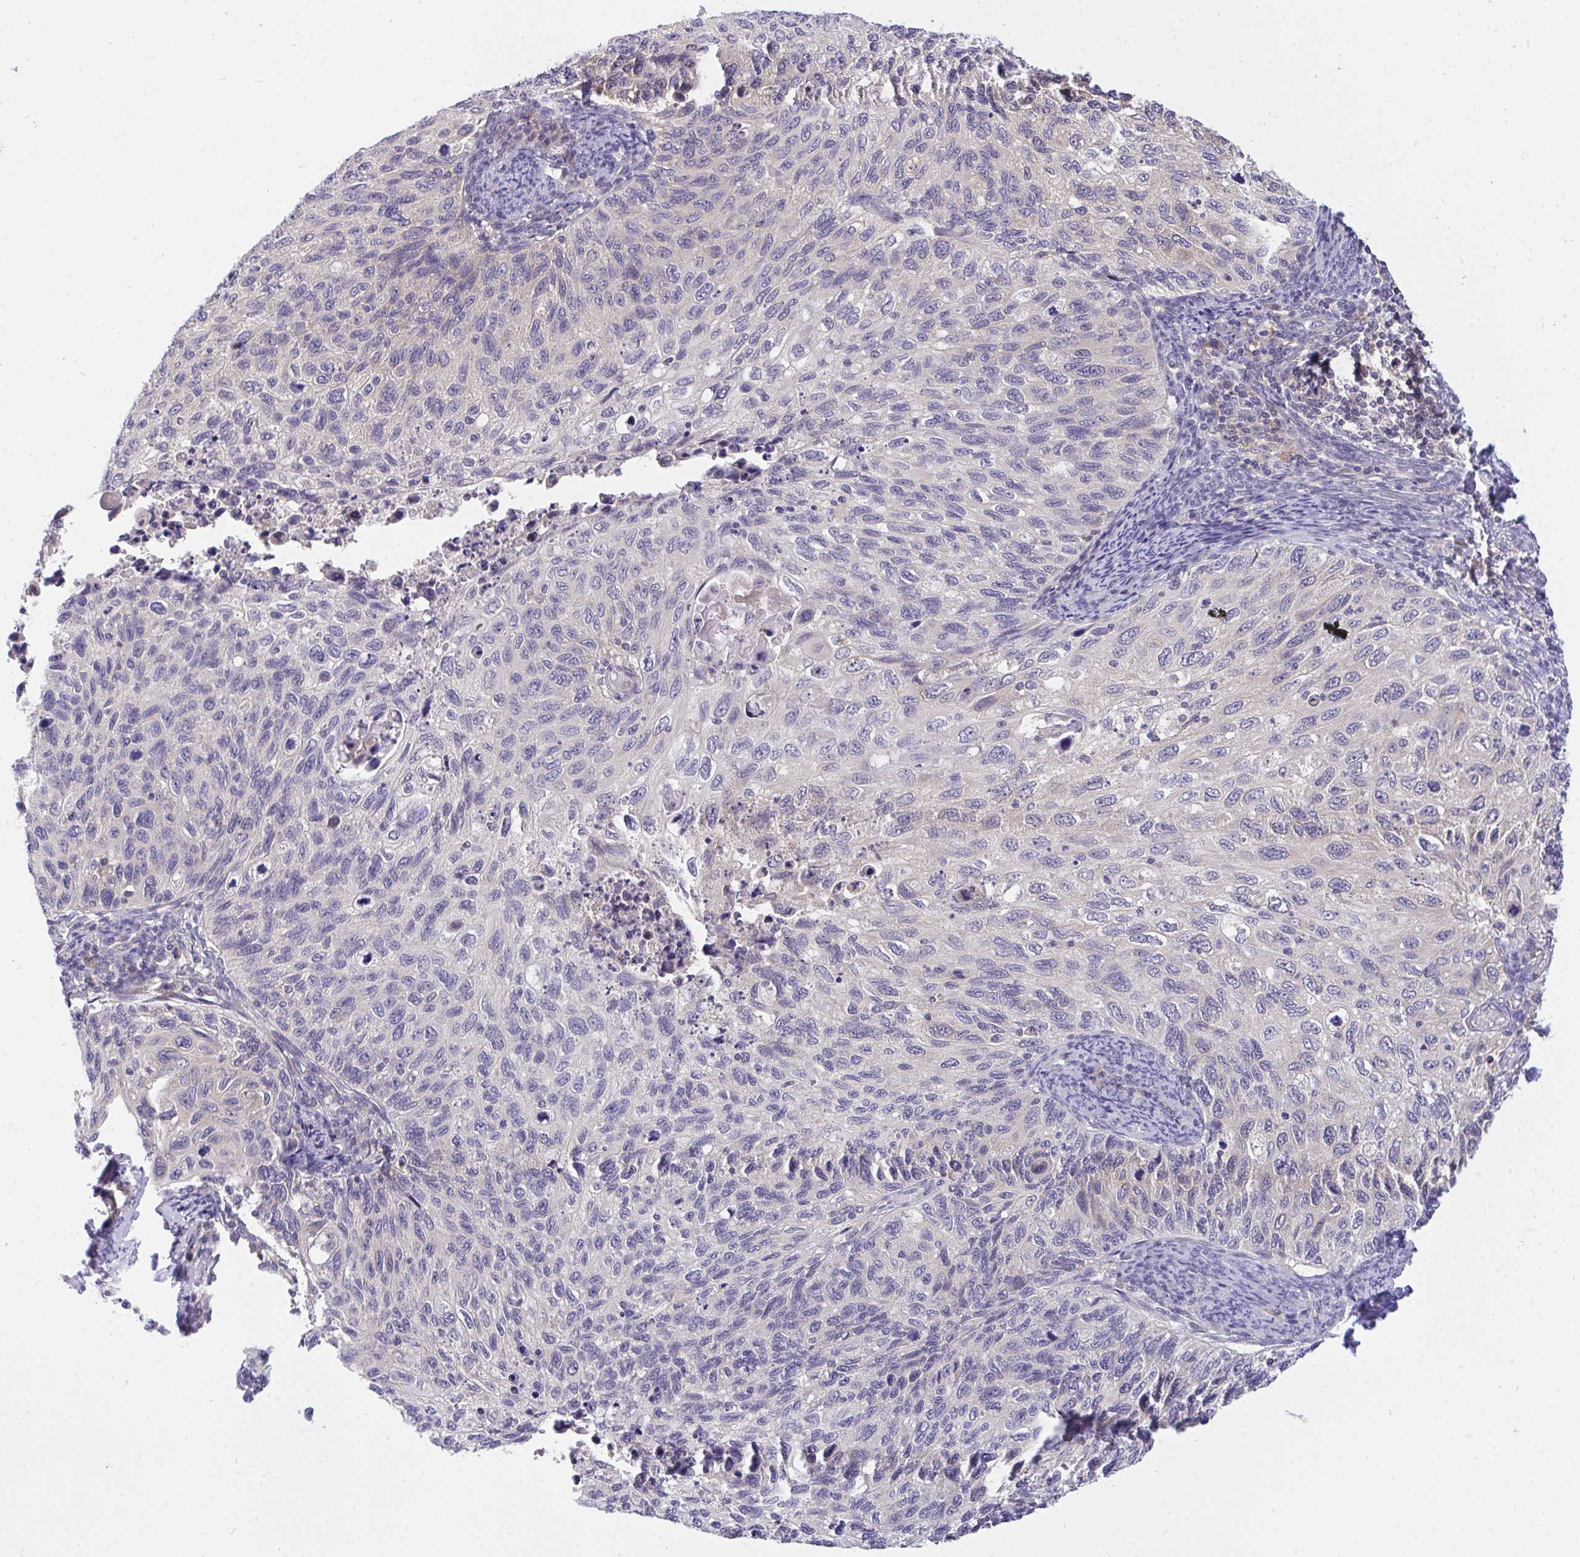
{"staining": {"intensity": "negative", "quantity": "none", "location": "none"}, "tissue": "cervical cancer", "cell_type": "Tumor cells", "image_type": "cancer", "snomed": [{"axis": "morphology", "description": "Squamous cell carcinoma, NOS"}, {"axis": "topography", "description": "Cervix"}], "caption": "A high-resolution micrograph shows IHC staining of cervical cancer, which exhibits no significant staining in tumor cells.", "gene": "C19orf54", "patient": {"sex": "female", "age": 70}}